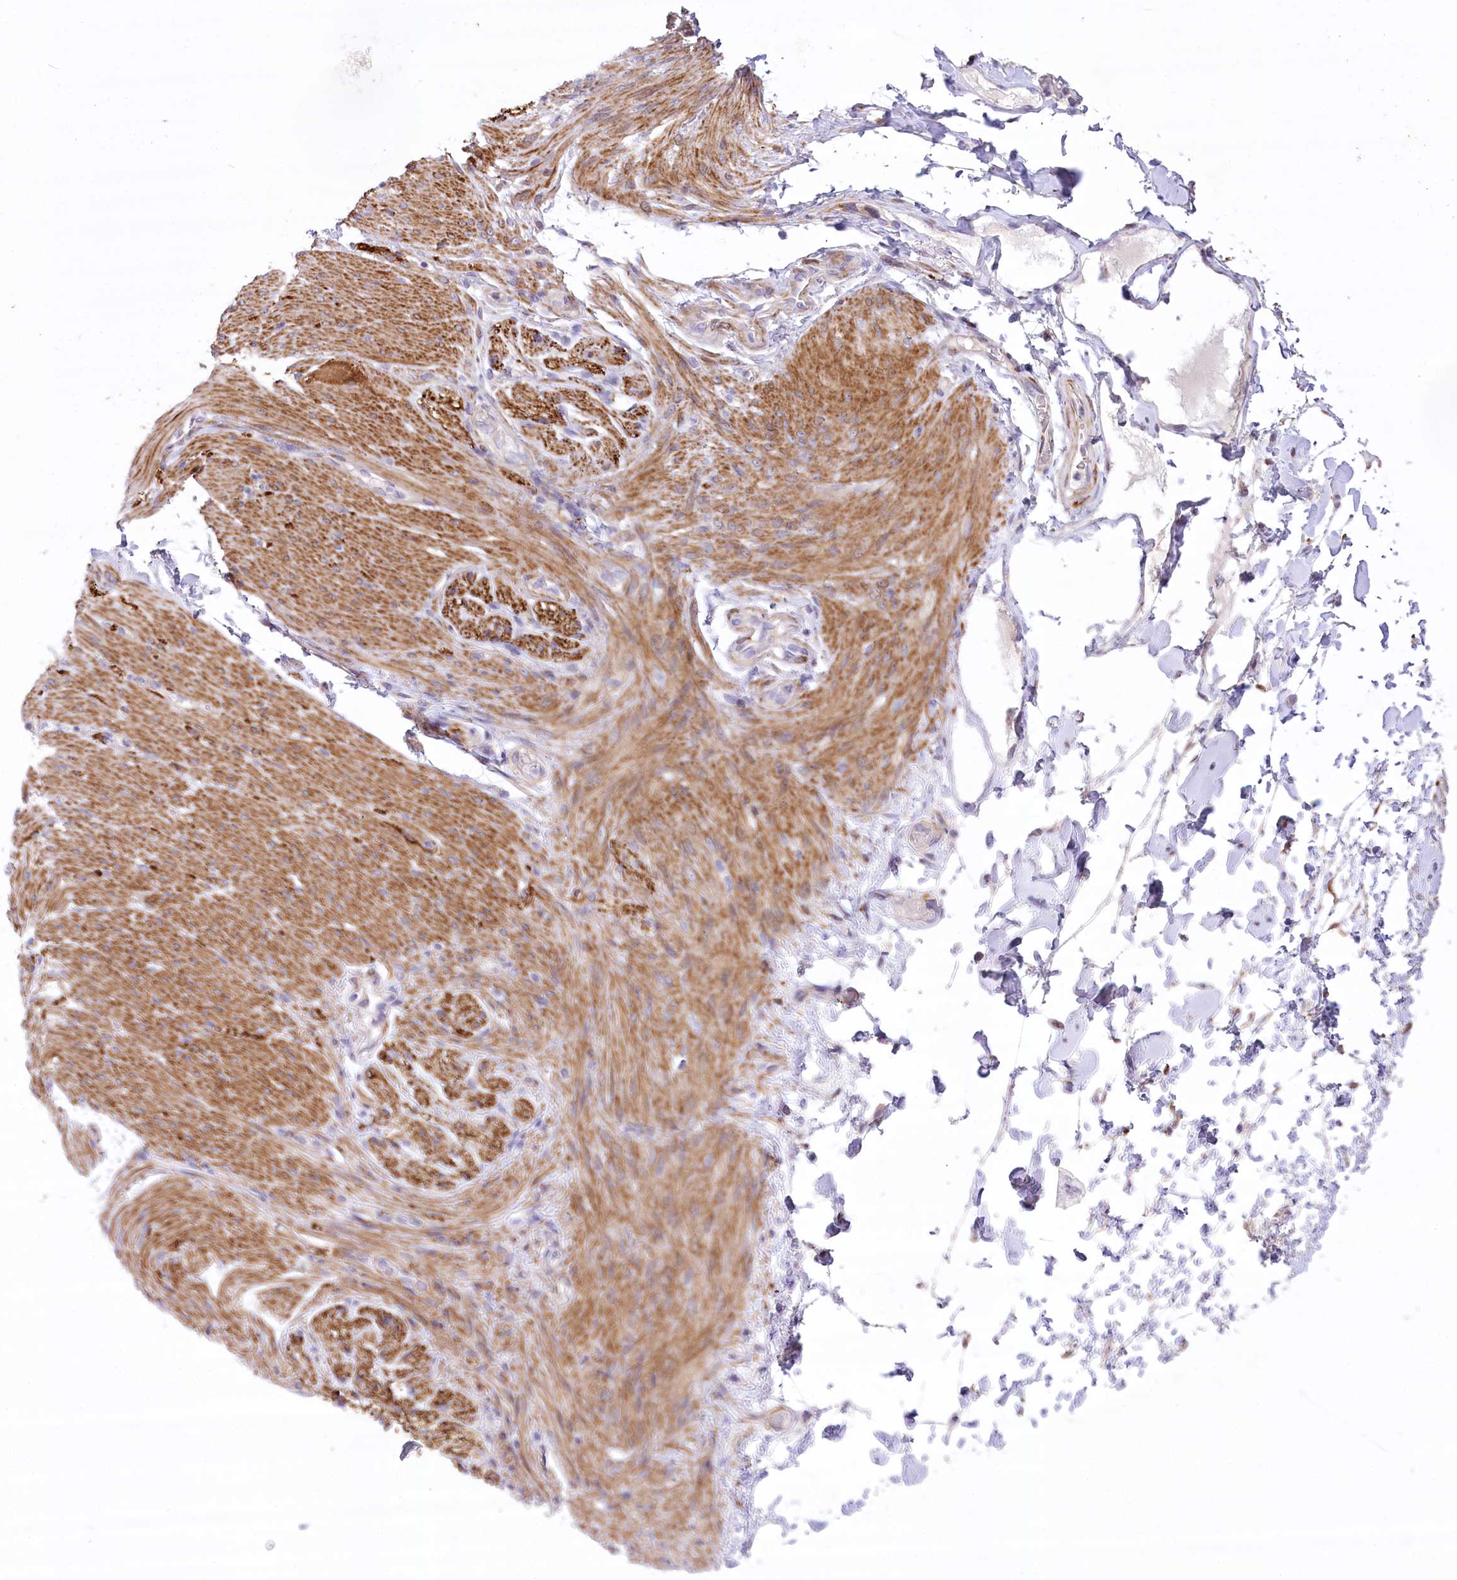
{"staining": {"intensity": "negative", "quantity": "none", "location": "none"}, "tissue": "adipose tissue", "cell_type": "Adipocytes", "image_type": "normal", "snomed": [{"axis": "morphology", "description": "Normal tissue, NOS"}, {"axis": "topography", "description": "Colon"}, {"axis": "topography", "description": "Peripheral nerve tissue"}], "caption": "High power microscopy image of an IHC histopathology image of benign adipose tissue, revealing no significant staining in adipocytes. The staining is performed using DAB (3,3'-diaminobenzidine) brown chromogen with nuclei counter-stained in using hematoxylin.", "gene": "ANGPTL3", "patient": {"sex": "female", "age": 61}}